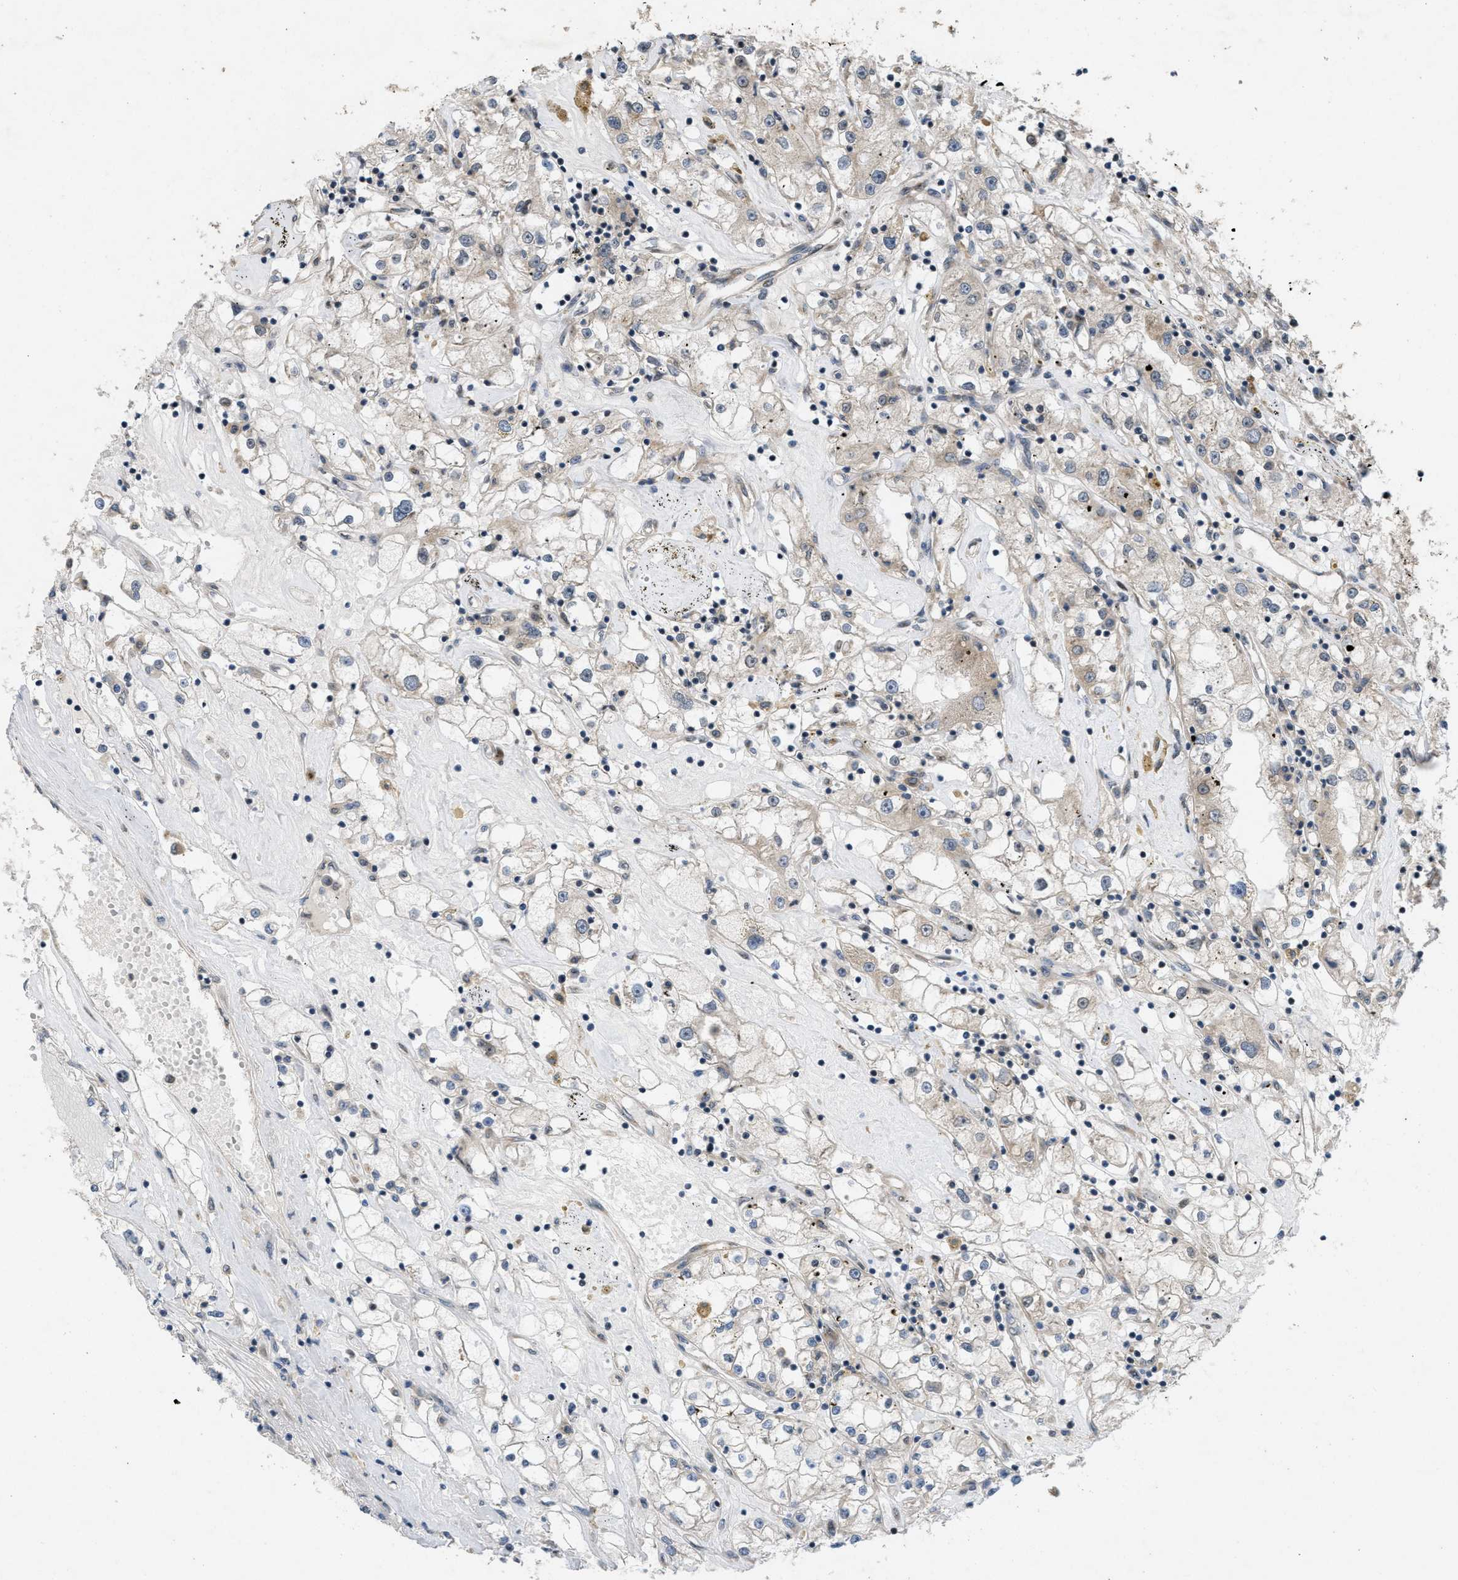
{"staining": {"intensity": "negative", "quantity": "none", "location": "none"}, "tissue": "renal cancer", "cell_type": "Tumor cells", "image_type": "cancer", "snomed": [{"axis": "morphology", "description": "Adenocarcinoma, NOS"}, {"axis": "topography", "description": "Kidney"}], "caption": "Immunohistochemical staining of human renal cancer (adenocarcinoma) exhibits no significant positivity in tumor cells.", "gene": "IFNLR1", "patient": {"sex": "male", "age": 56}}